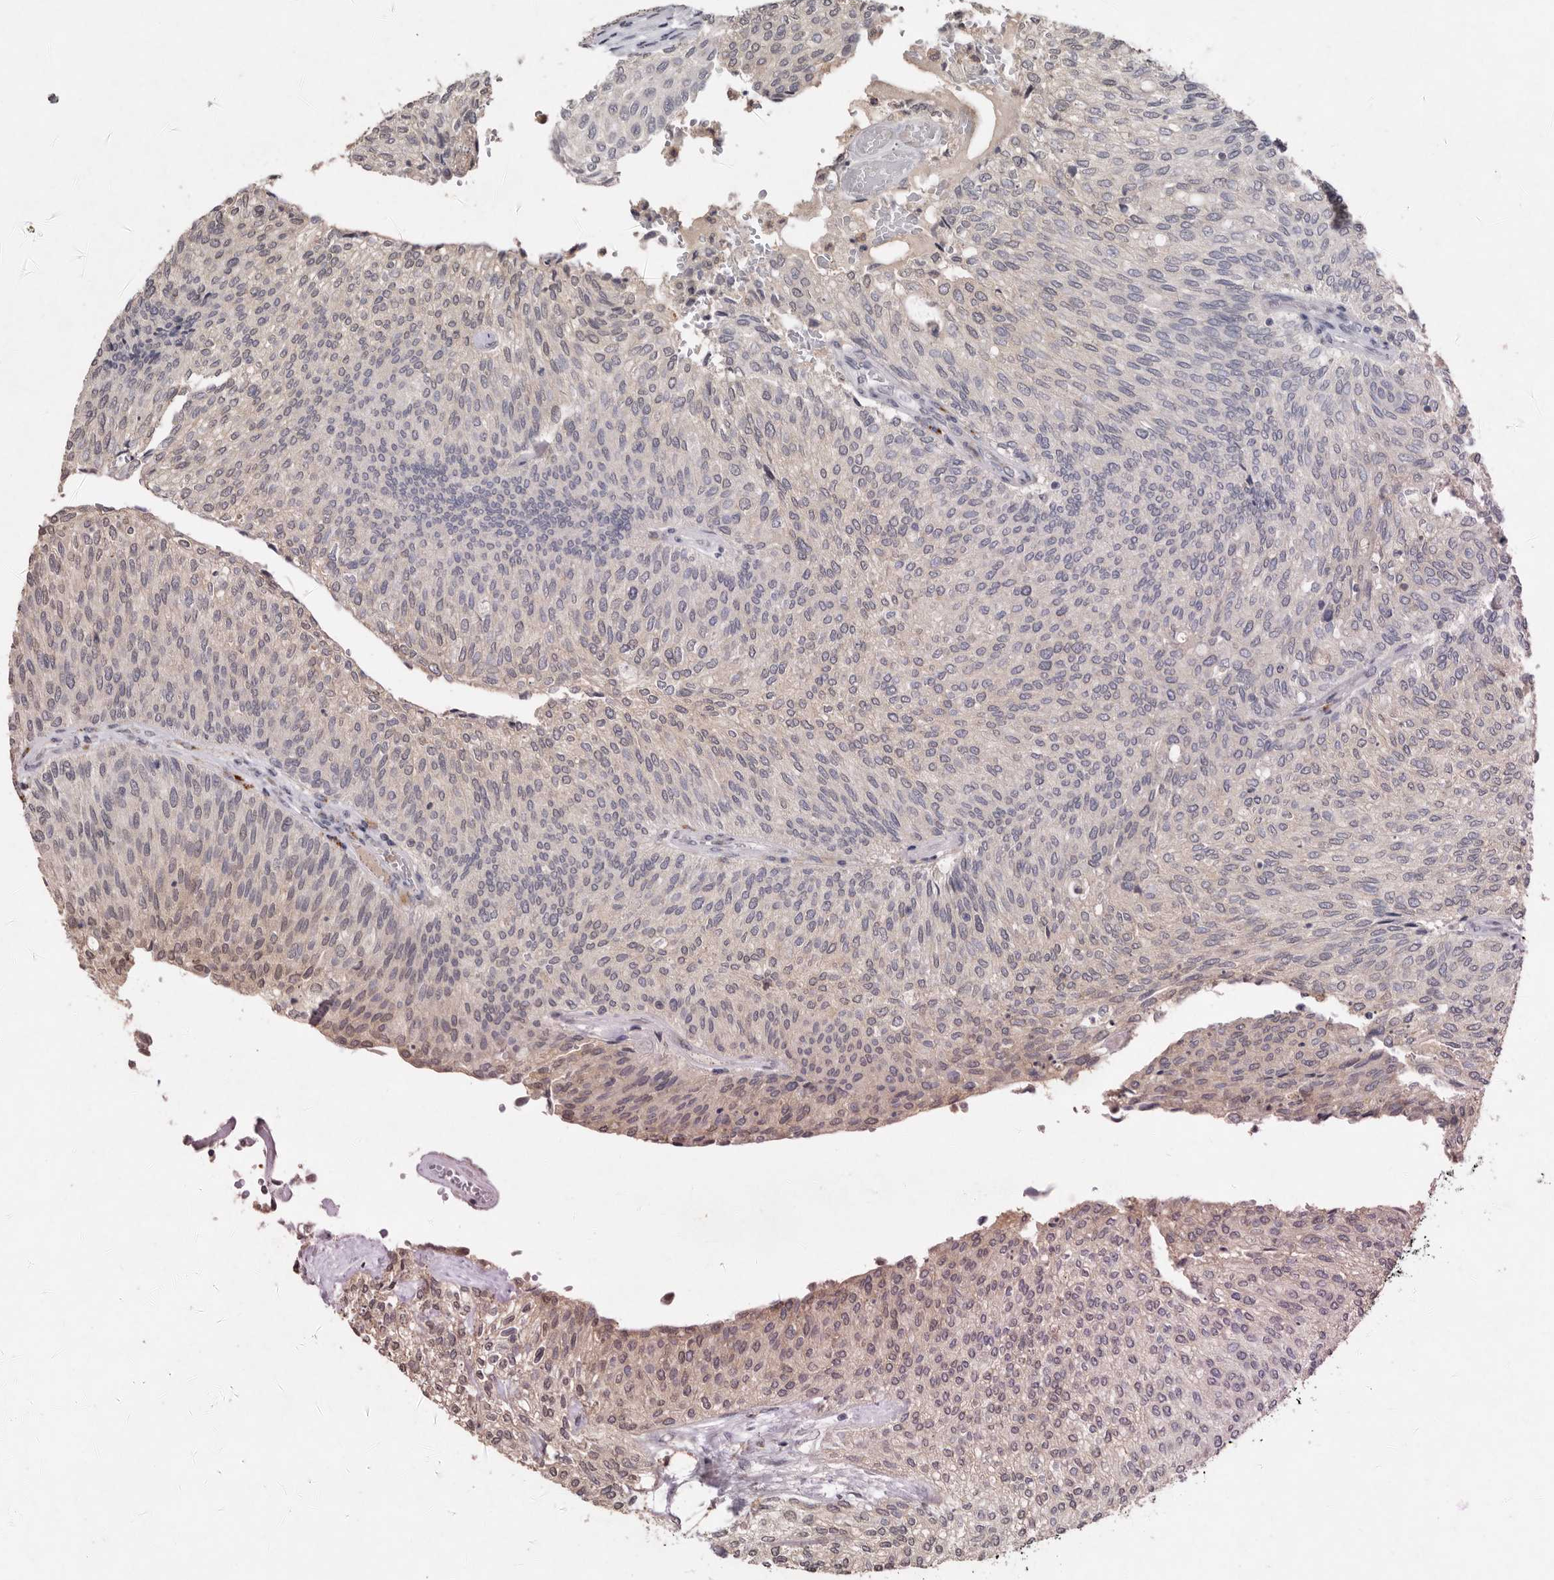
{"staining": {"intensity": "negative", "quantity": "none", "location": "none"}, "tissue": "urothelial cancer", "cell_type": "Tumor cells", "image_type": "cancer", "snomed": [{"axis": "morphology", "description": "Urothelial carcinoma, Low grade"}, {"axis": "topography", "description": "Urinary bladder"}], "caption": "A high-resolution micrograph shows IHC staining of urothelial cancer, which demonstrates no significant staining in tumor cells.", "gene": "SULT1E1", "patient": {"sex": "female", "age": 79}}